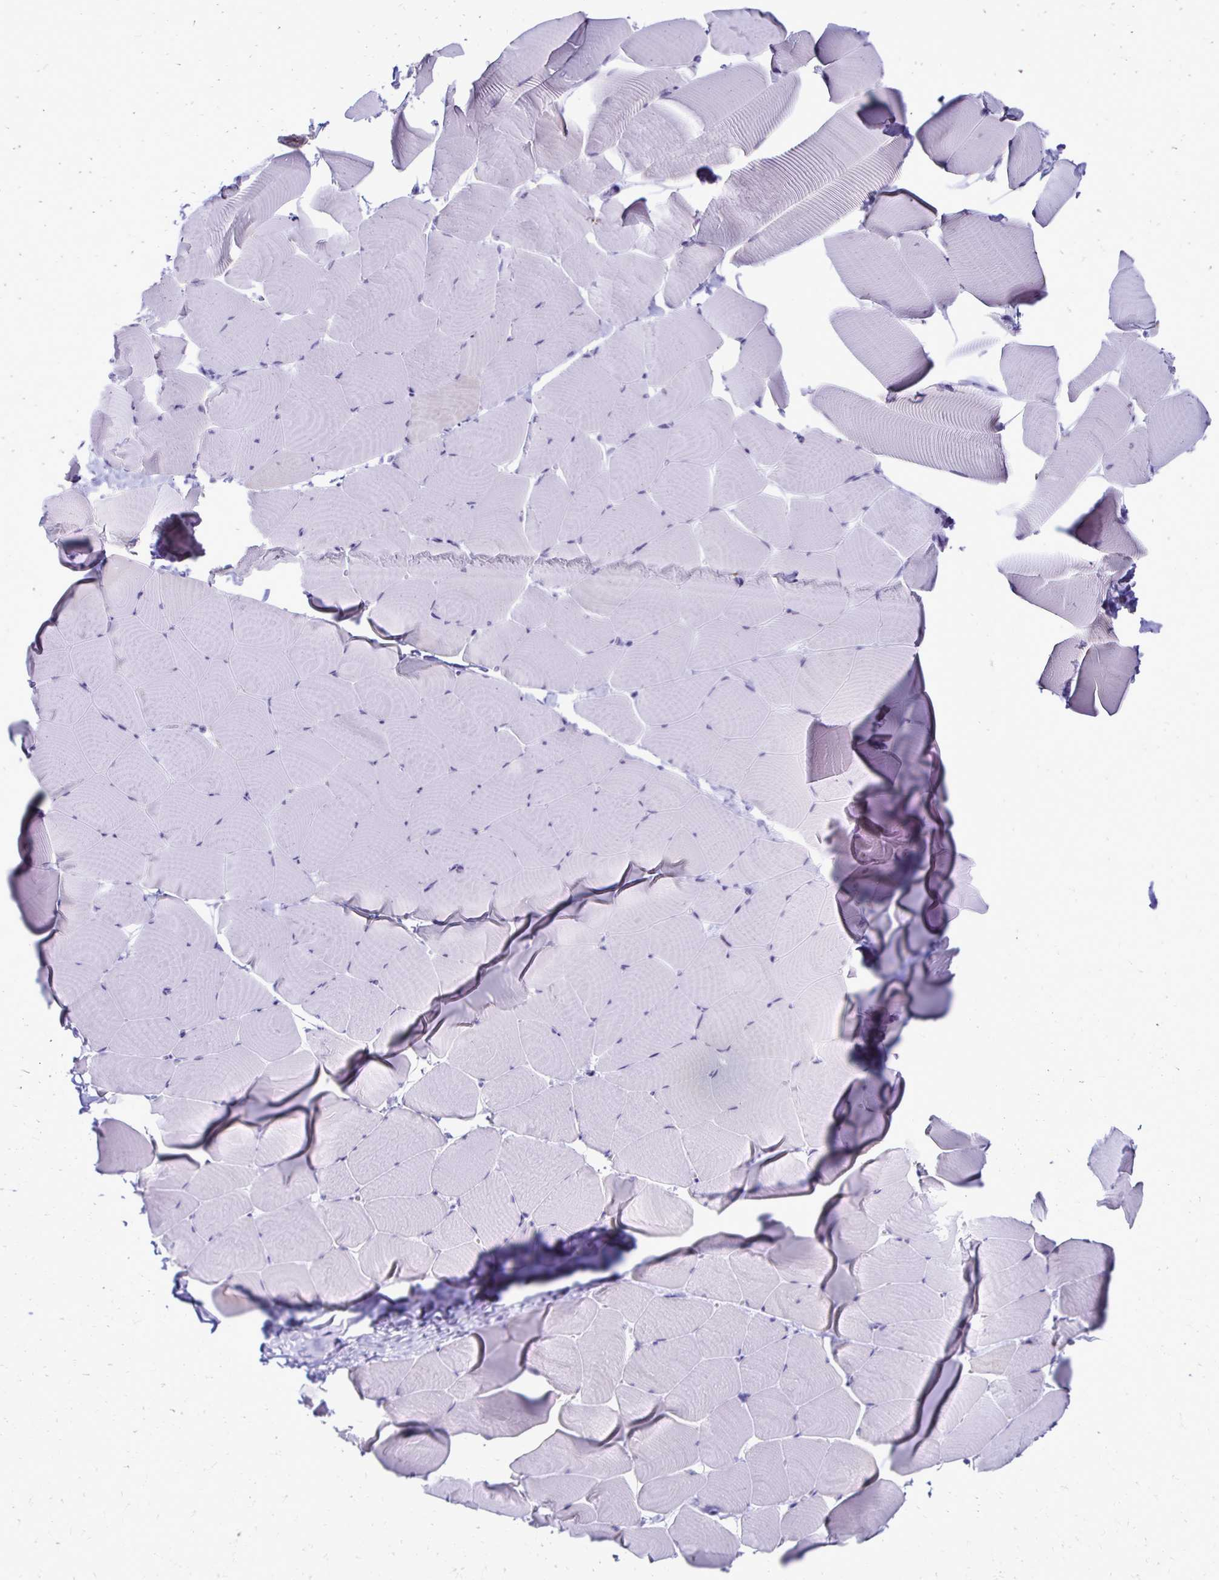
{"staining": {"intensity": "negative", "quantity": "none", "location": "none"}, "tissue": "skeletal muscle", "cell_type": "Myocytes", "image_type": "normal", "snomed": [{"axis": "morphology", "description": "Normal tissue, NOS"}, {"axis": "topography", "description": "Skeletal muscle"}], "caption": "A high-resolution photomicrograph shows IHC staining of unremarkable skeletal muscle, which shows no significant positivity in myocytes.", "gene": "CST5", "patient": {"sex": "male", "age": 25}}